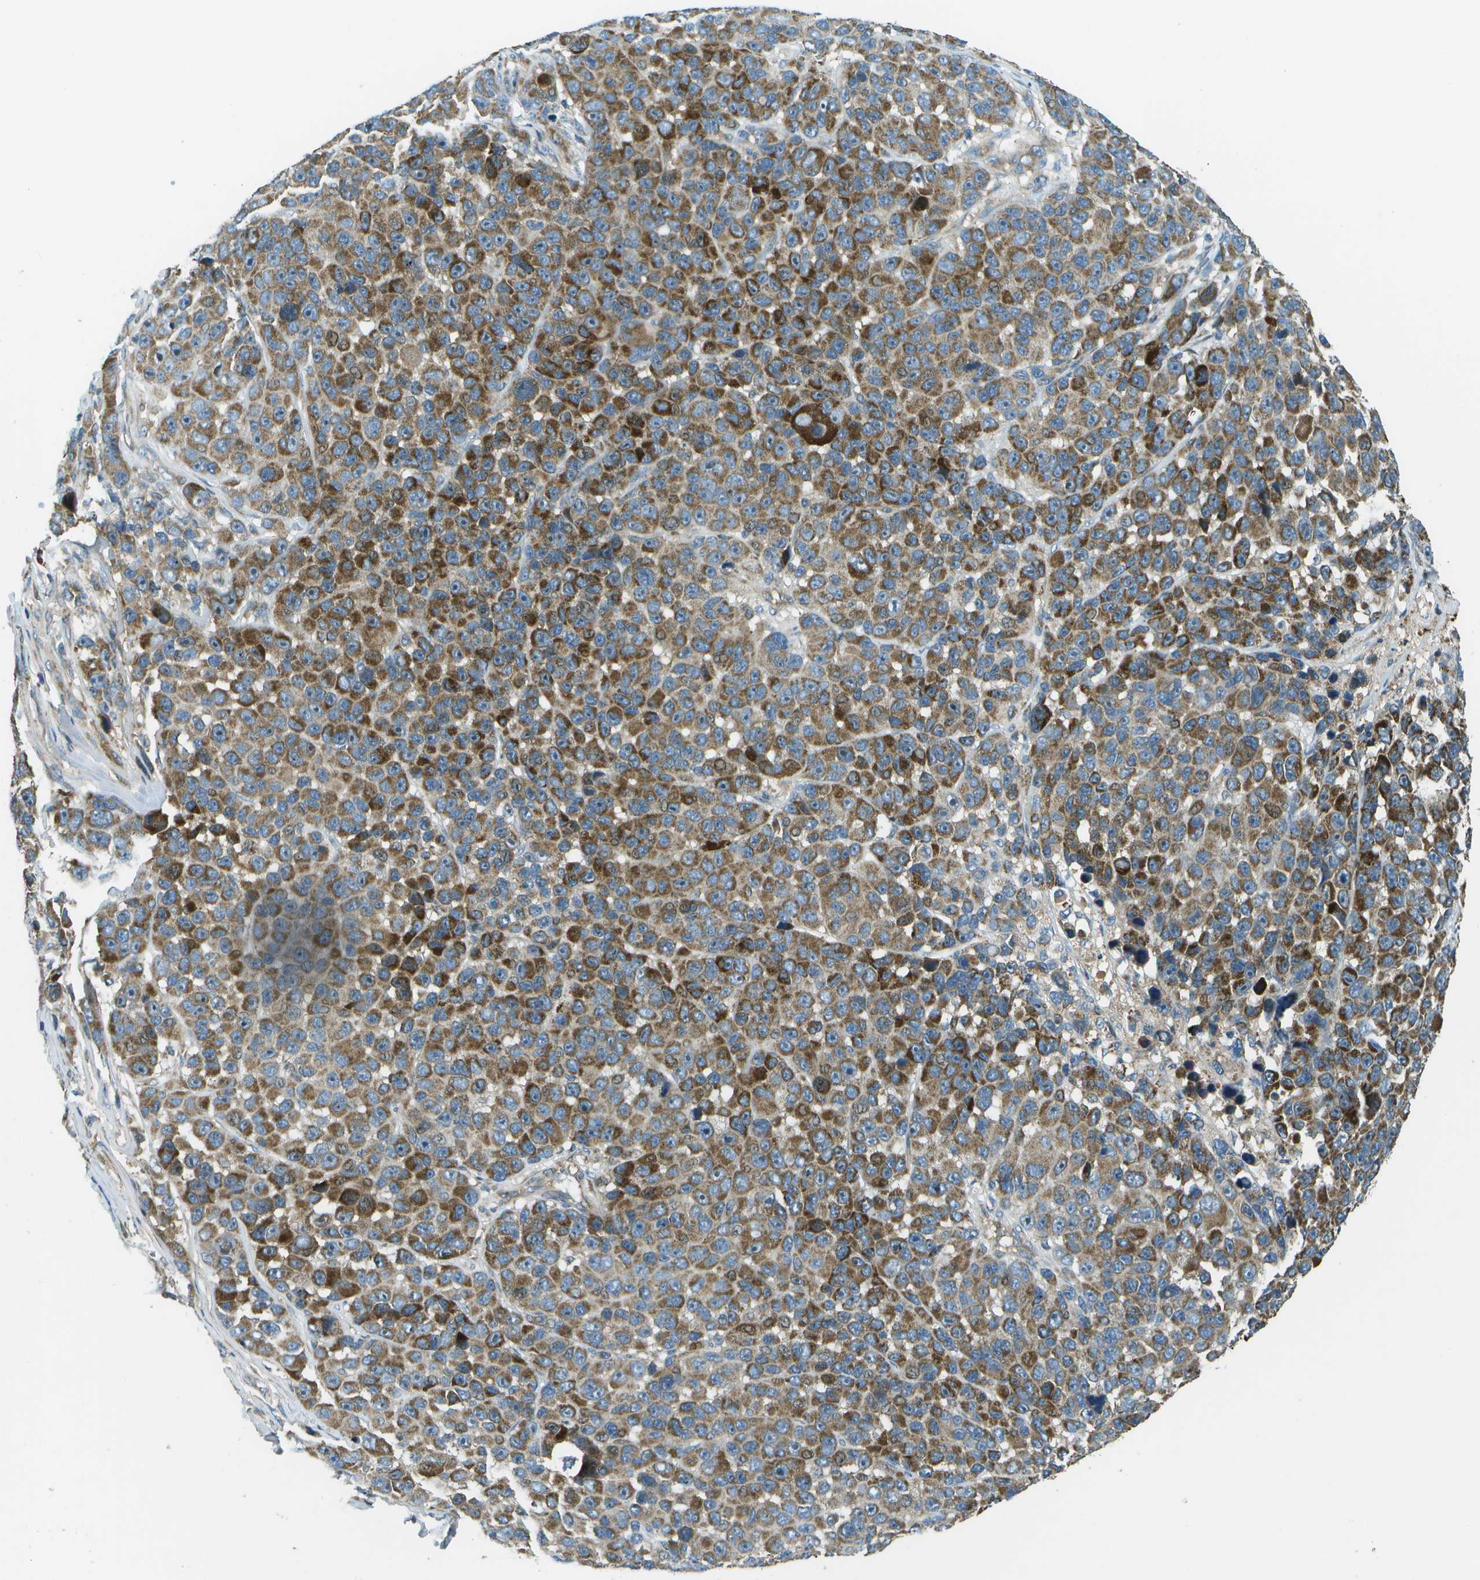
{"staining": {"intensity": "moderate", "quantity": ">75%", "location": "cytoplasmic/membranous"}, "tissue": "melanoma", "cell_type": "Tumor cells", "image_type": "cancer", "snomed": [{"axis": "morphology", "description": "Malignant melanoma, NOS"}, {"axis": "topography", "description": "Skin"}], "caption": "A medium amount of moderate cytoplasmic/membranous staining is identified in about >75% of tumor cells in melanoma tissue.", "gene": "PXYLP1", "patient": {"sex": "male", "age": 53}}